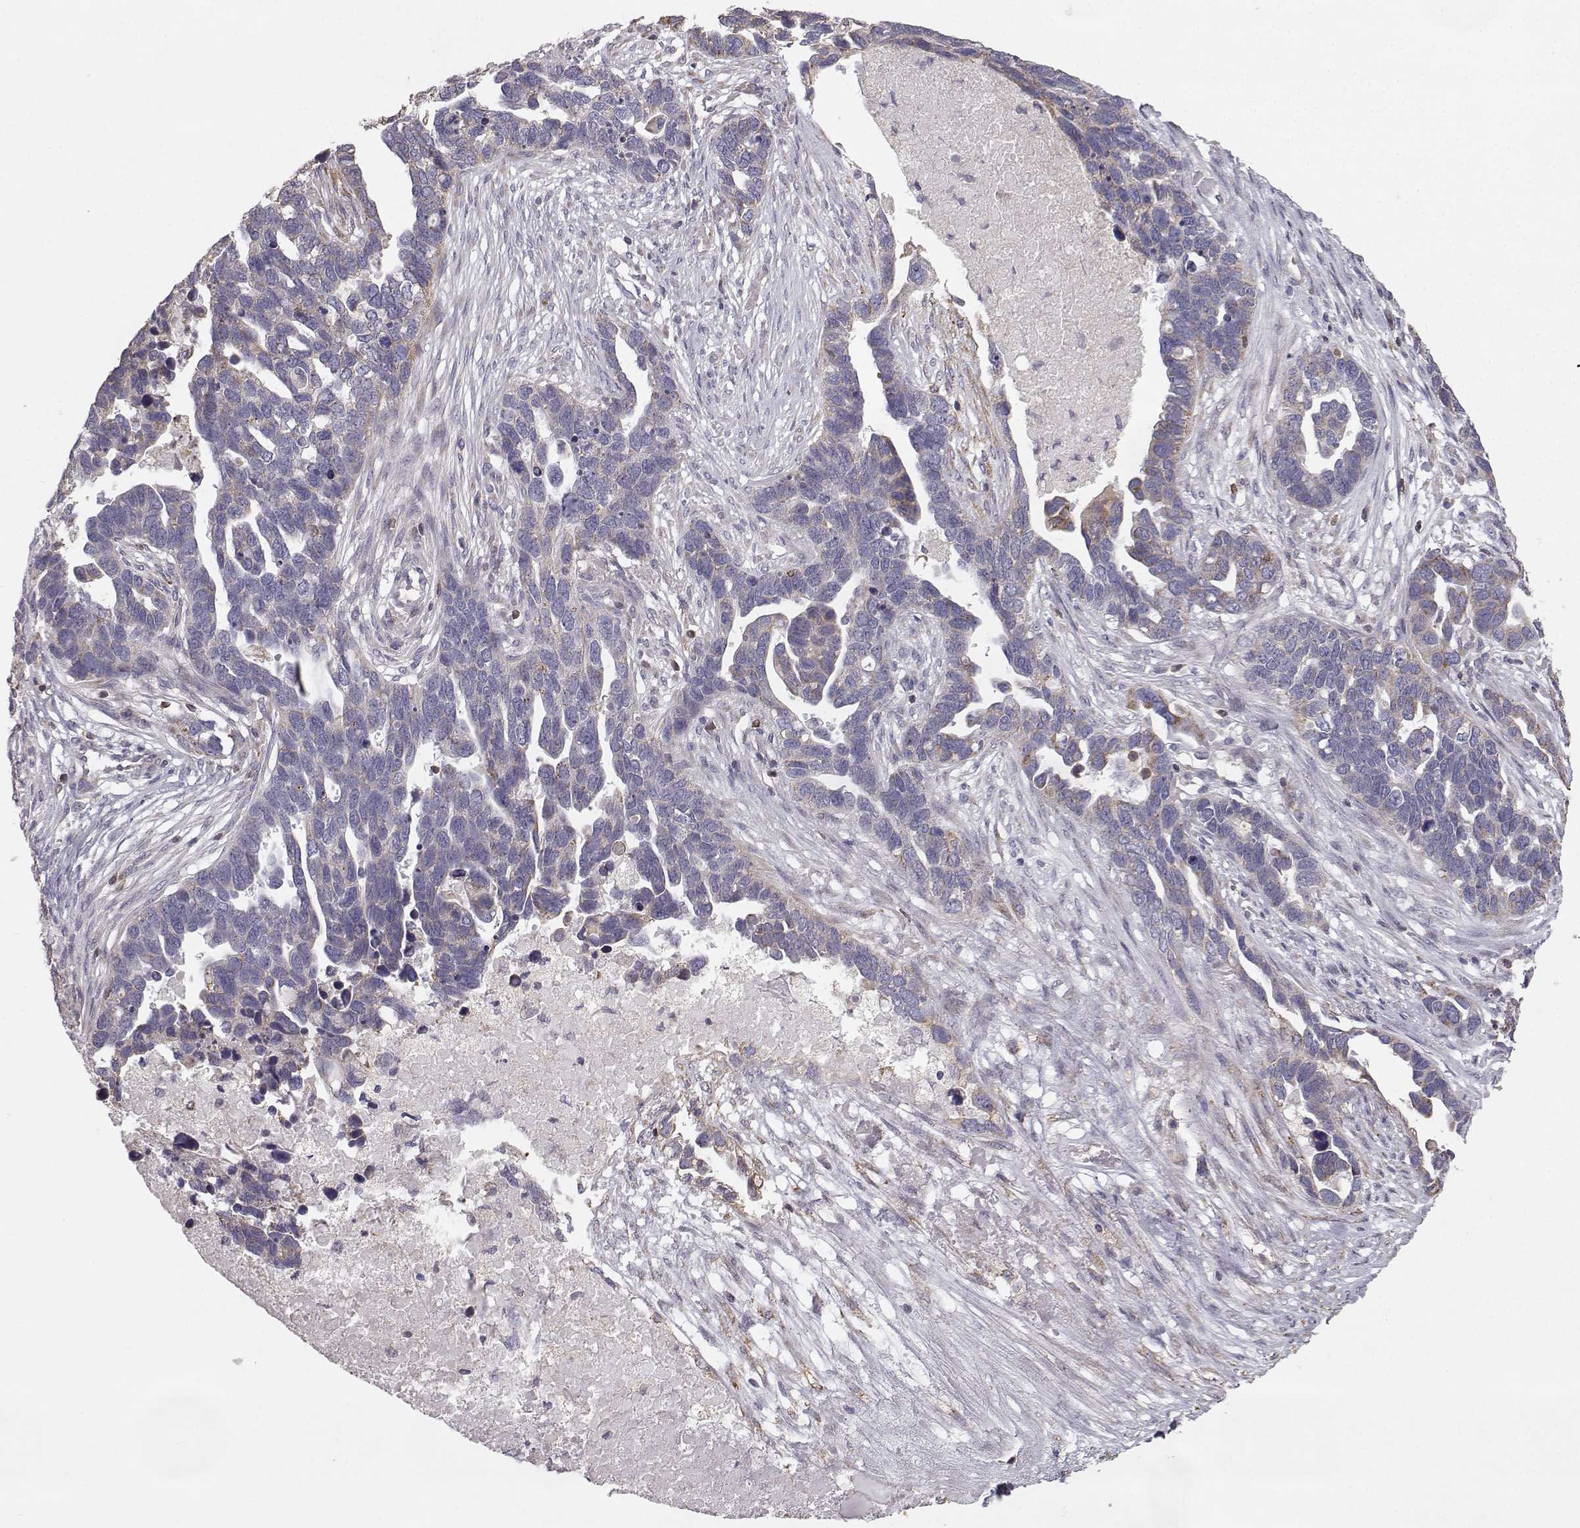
{"staining": {"intensity": "weak", "quantity": ">75%", "location": "cytoplasmic/membranous"}, "tissue": "ovarian cancer", "cell_type": "Tumor cells", "image_type": "cancer", "snomed": [{"axis": "morphology", "description": "Cystadenocarcinoma, serous, NOS"}, {"axis": "topography", "description": "Ovary"}], "caption": "Immunohistochemistry (IHC) of human serous cystadenocarcinoma (ovarian) exhibits low levels of weak cytoplasmic/membranous expression in about >75% of tumor cells.", "gene": "GRAP2", "patient": {"sex": "female", "age": 54}}